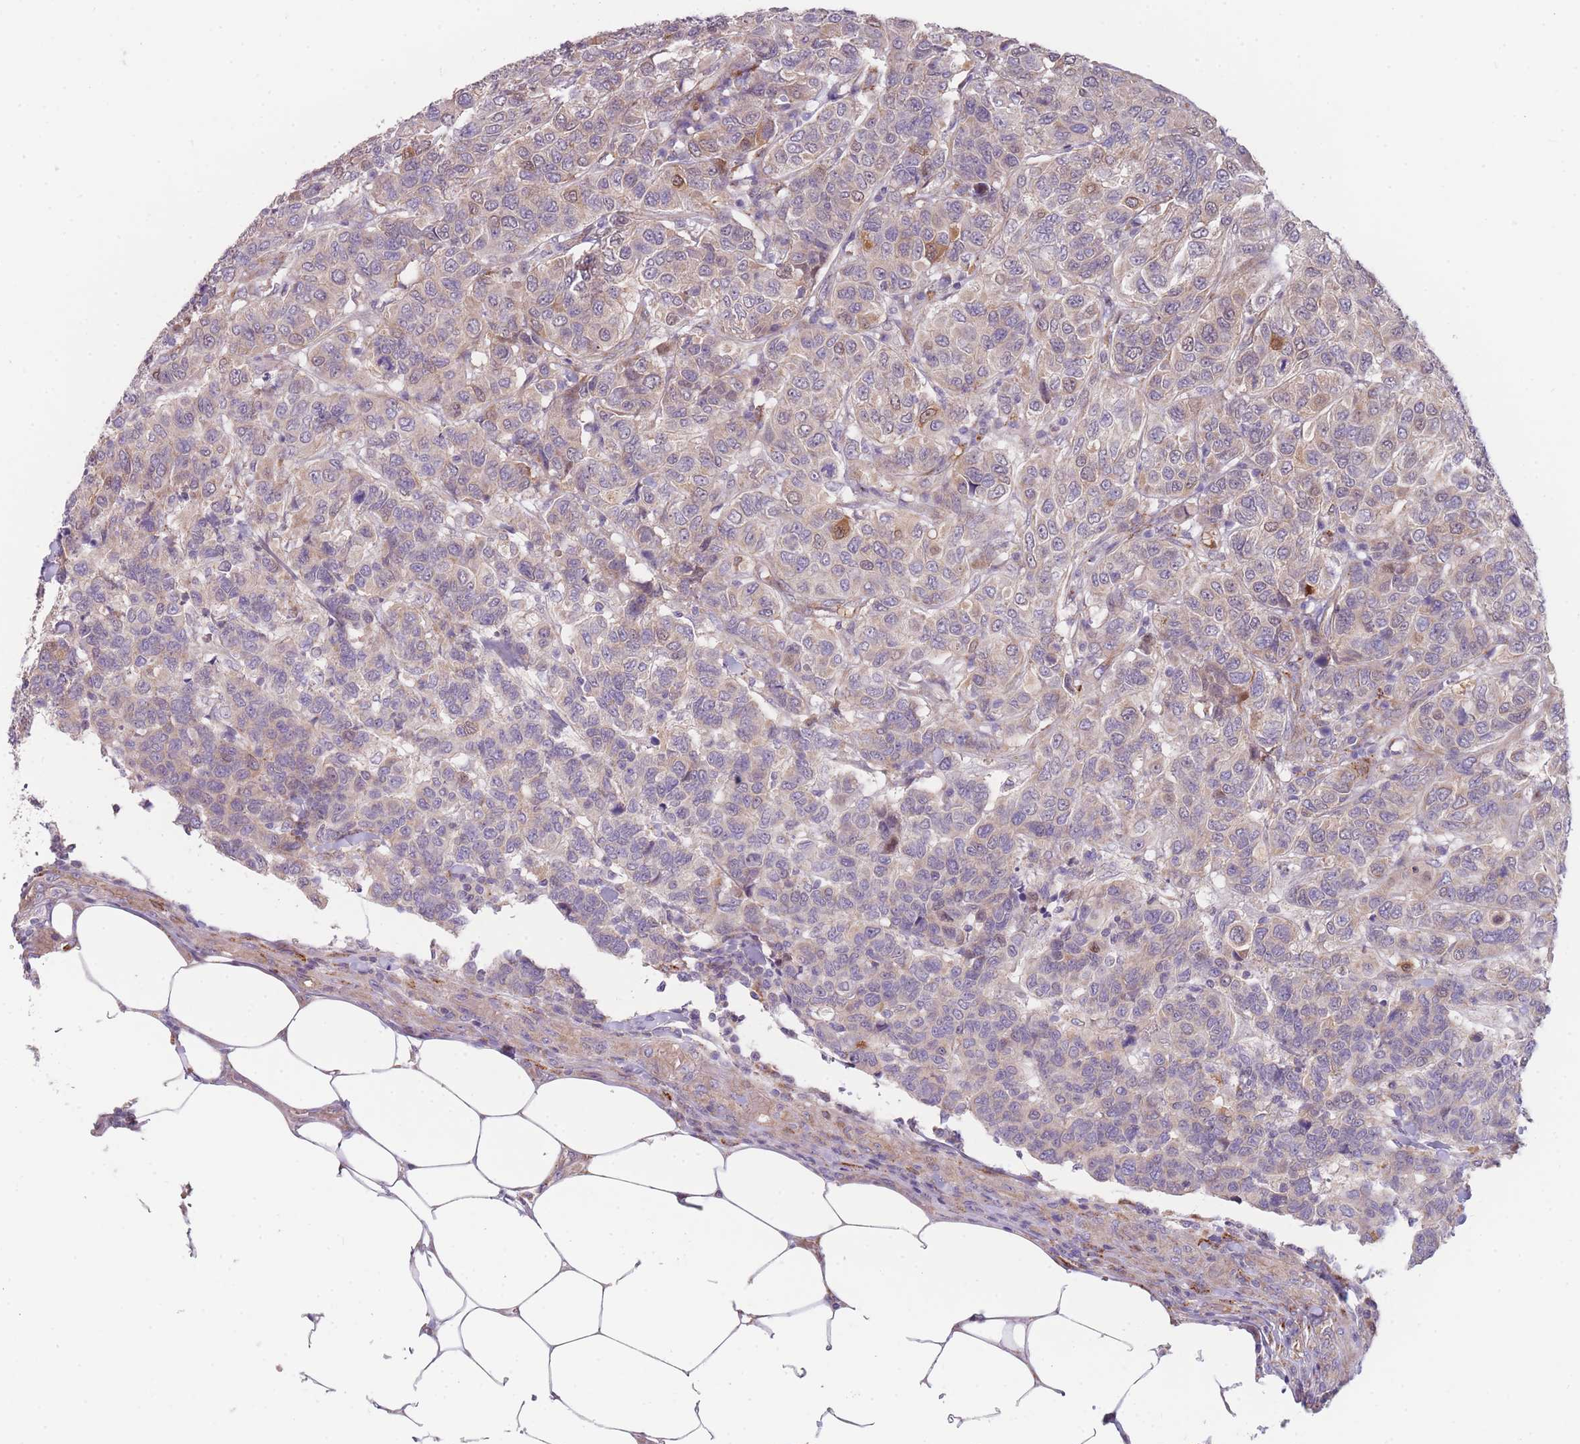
{"staining": {"intensity": "negative", "quantity": "none", "location": "none"}, "tissue": "breast cancer", "cell_type": "Tumor cells", "image_type": "cancer", "snomed": [{"axis": "morphology", "description": "Duct carcinoma"}, {"axis": "topography", "description": "Breast"}], "caption": "A photomicrograph of breast intraductal carcinoma stained for a protein reveals no brown staining in tumor cells.", "gene": "SMPD4", "patient": {"sex": "female", "age": 55}}